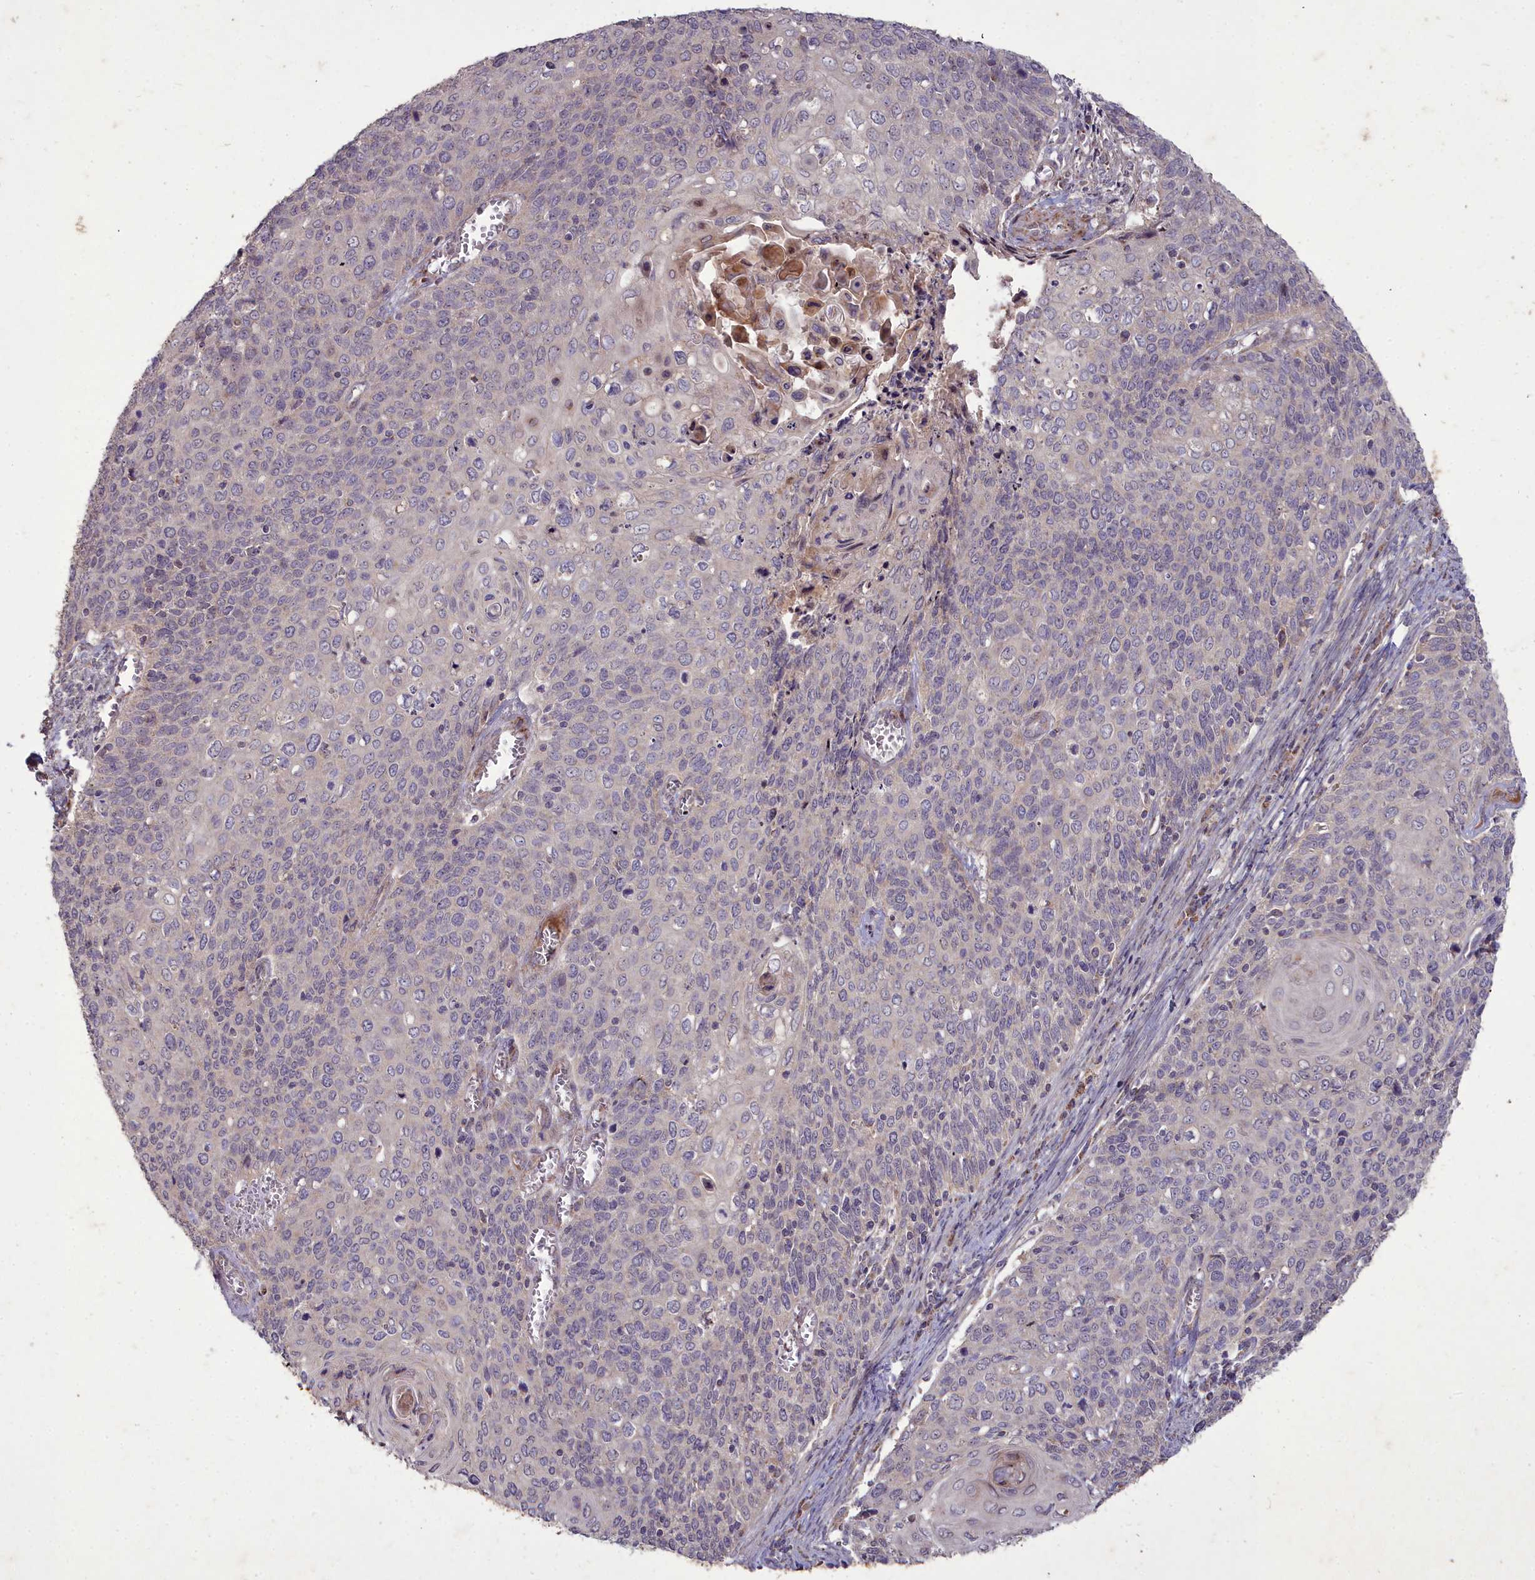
{"staining": {"intensity": "negative", "quantity": "none", "location": "none"}, "tissue": "cervical cancer", "cell_type": "Tumor cells", "image_type": "cancer", "snomed": [{"axis": "morphology", "description": "Squamous cell carcinoma, NOS"}, {"axis": "topography", "description": "Cervix"}], "caption": "Protein analysis of cervical cancer (squamous cell carcinoma) shows no significant staining in tumor cells.", "gene": "COX11", "patient": {"sex": "female", "age": 39}}